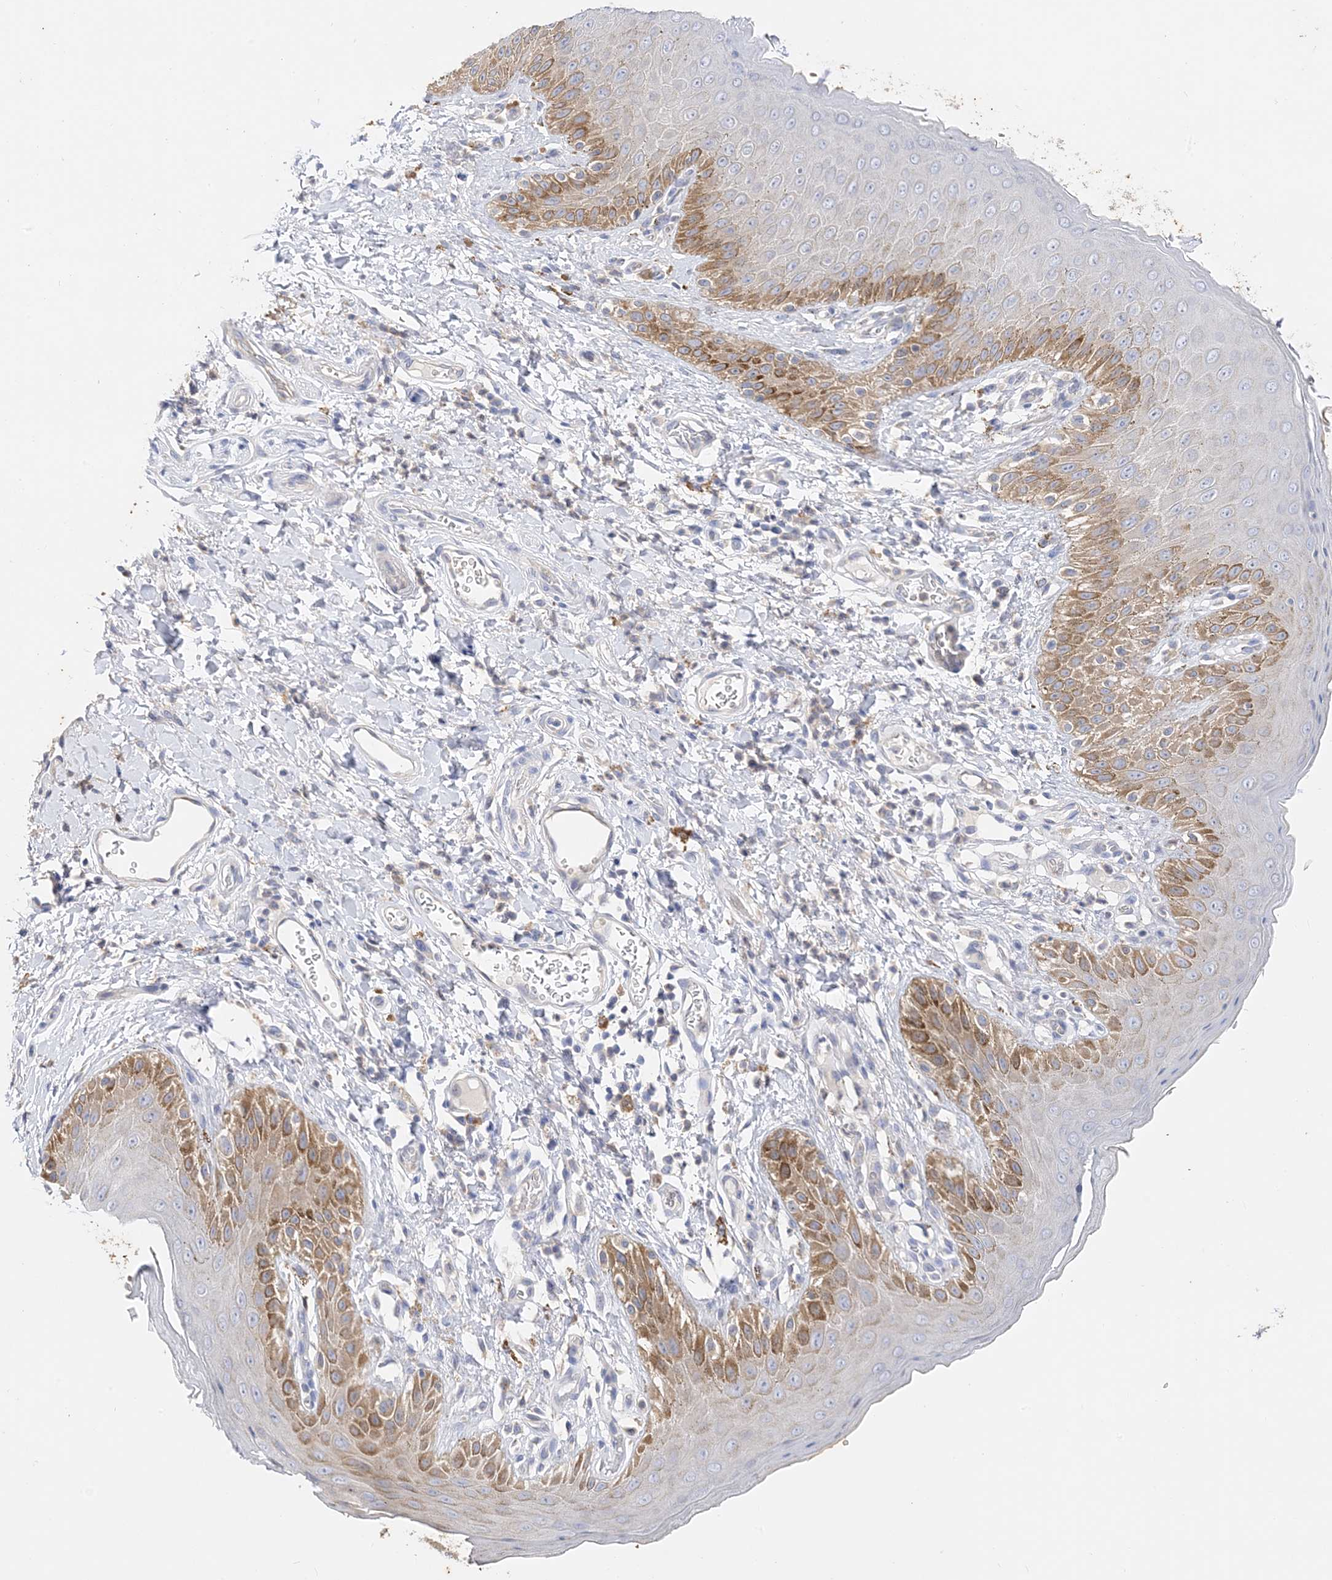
{"staining": {"intensity": "moderate", "quantity": "<25%", "location": "cytoplasmic/membranous"}, "tissue": "skin", "cell_type": "Epidermal cells", "image_type": "normal", "snomed": [{"axis": "morphology", "description": "Normal tissue, NOS"}, {"axis": "topography", "description": "Anal"}], "caption": "An image of human skin stained for a protein exhibits moderate cytoplasmic/membranous brown staining in epidermal cells. (DAB (3,3'-diaminobenzidine) IHC, brown staining for protein, blue staining for nuclei).", "gene": "ARV1", "patient": {"sex": "male", "age": 44}}